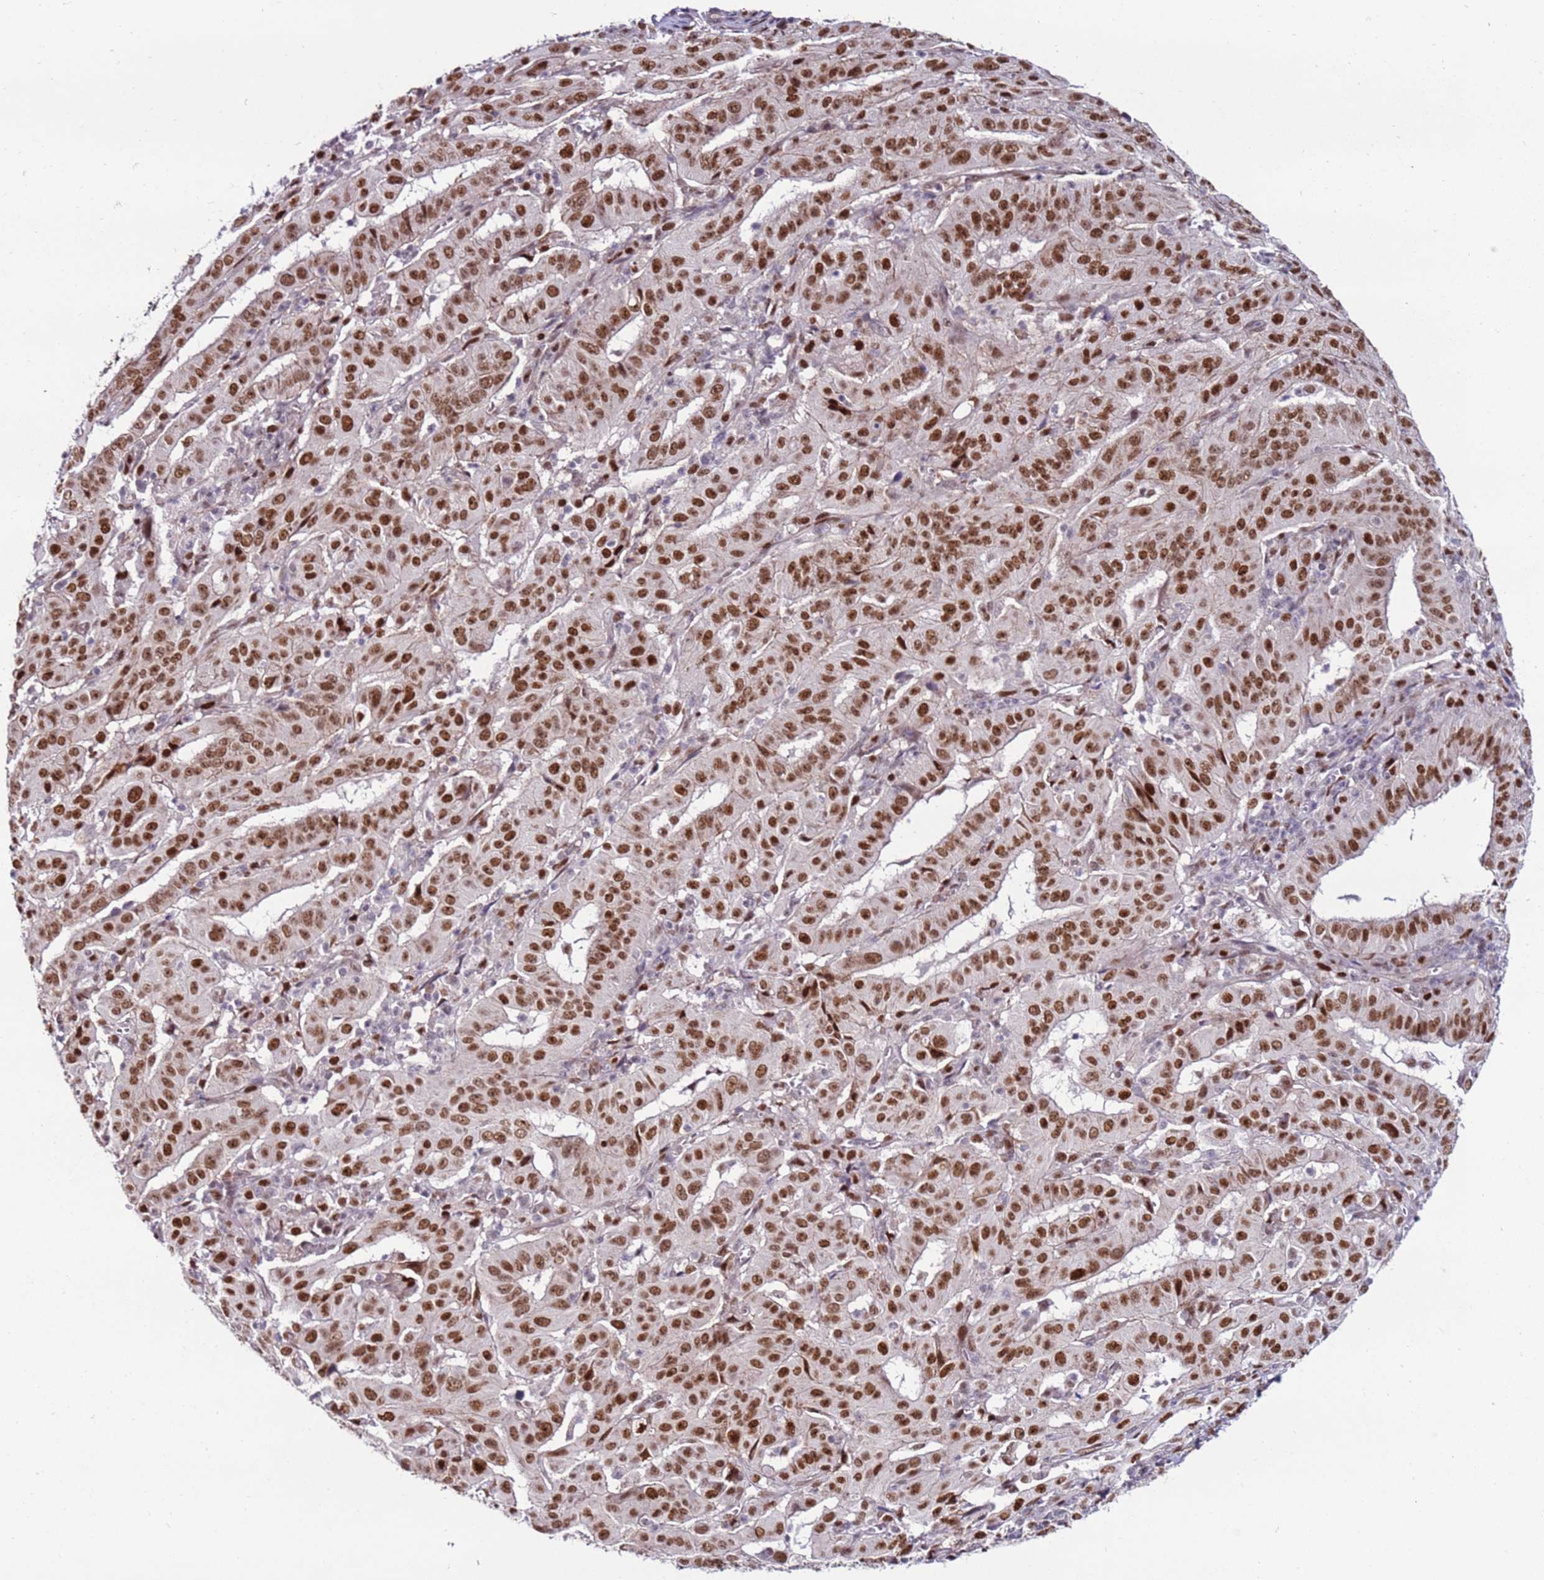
{"staining": {"intensity": "moderate", "quantity": ">75%", "location": "nuclear"}, "tissue": "pancreatic cancer", "cell_type": "Tumor cells", "image_type": "cancer", "snomed": [{"axis": "morphology", "description": "Adenocarcinoma, NOS"}, {"axis": "topography", "description": "Pancreas"}], "caption": "Pancreatic cancer (adenocarcinoma) was stained to show a protein in brown. There is medium levels of moderate nuclear expression in about >75% of tumor cells.", "gene": "KPNA4", "patient": {"sex": "male", "age": 63}}